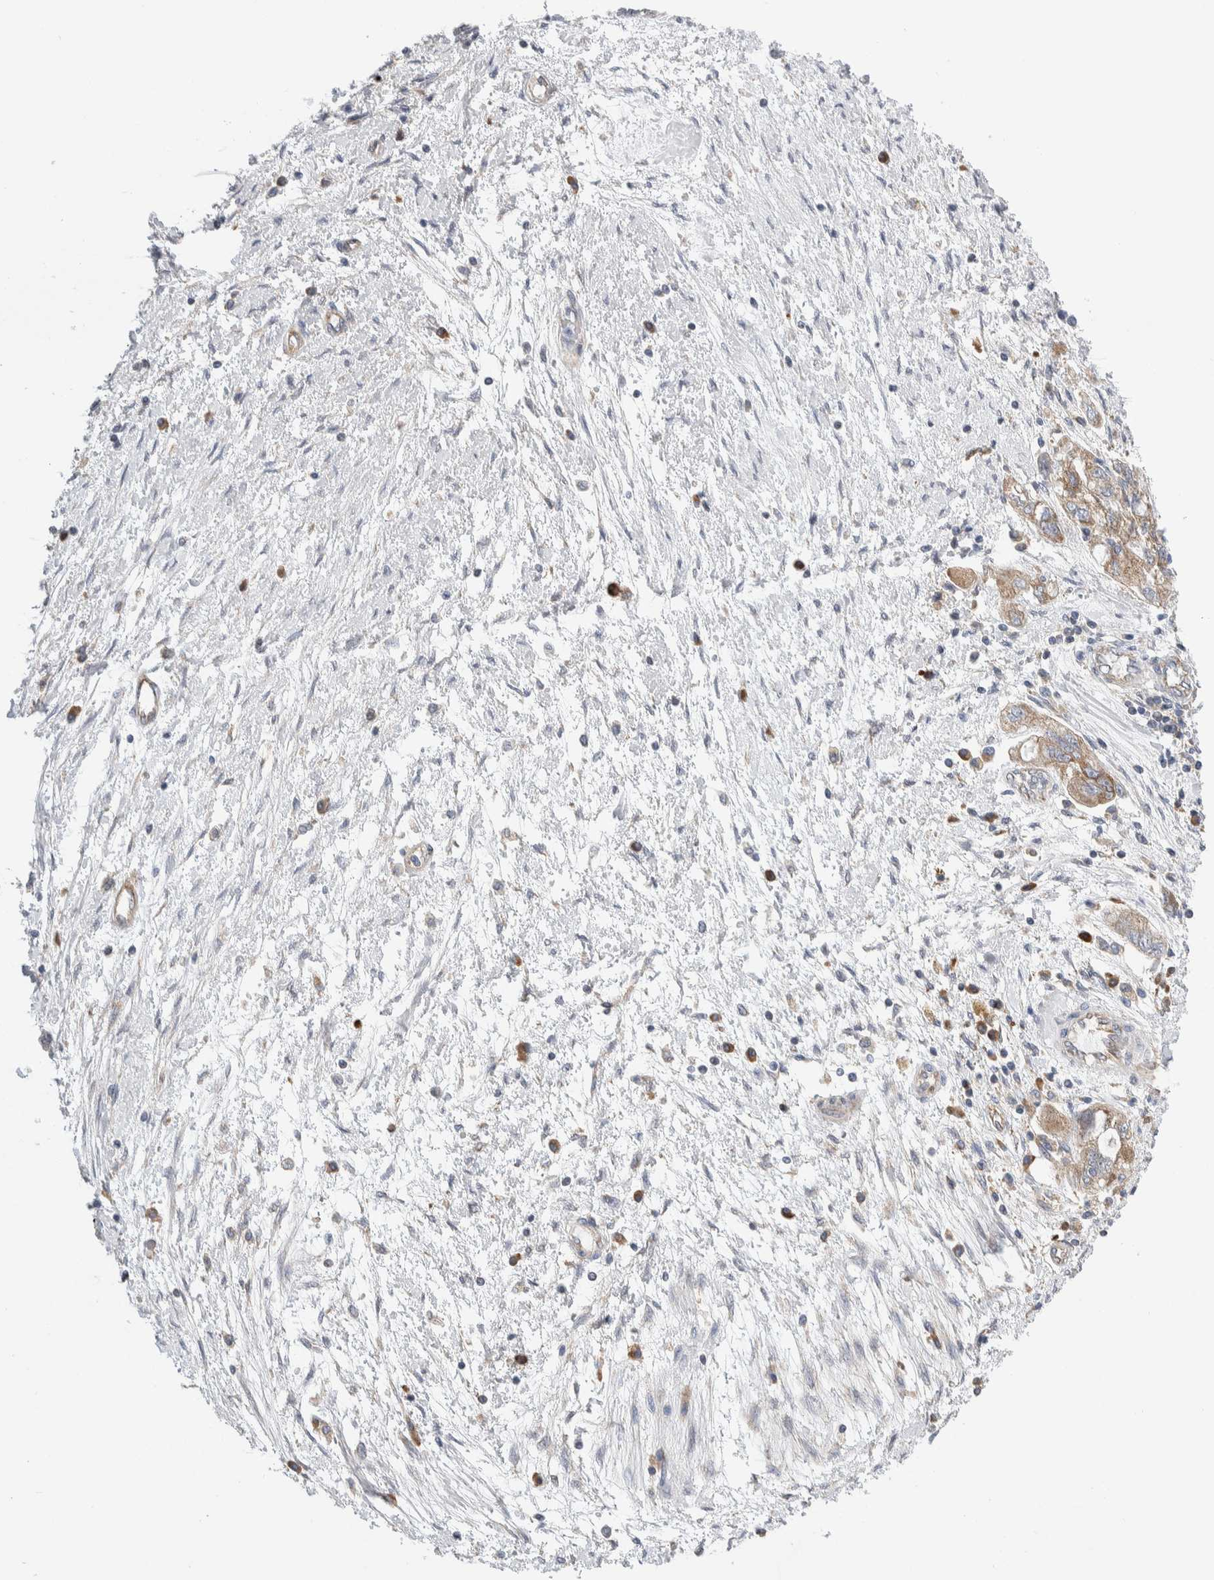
{"staining": {"intensity": "moderate", "quantity": ">75%", "location": "cytoplasmic/membranous"}, "tissue": "ovarian cancer", "cell_type": "Tumor cells", "image_type": "cancer", "snomed": [{"axis": "morphology", "description": "Carcinoma, NOS"}, {"axis": "morphology", "description": "Cystadenocarcinoma, serous, NOS"}, {"axis": "topography", "description": "Ovary"}], "caption": "Immunohistochemical staining of serous cystadenocarcinoma (ovarian) reveals medium levels of moderate cytoplasmic/membranous protein expression in approximately >75% of tumor cells. (DAB IHC with brightfield microscopy, high magnification).", "gene": "RACK1", "patient": {"sex": "female", "age": 69}}